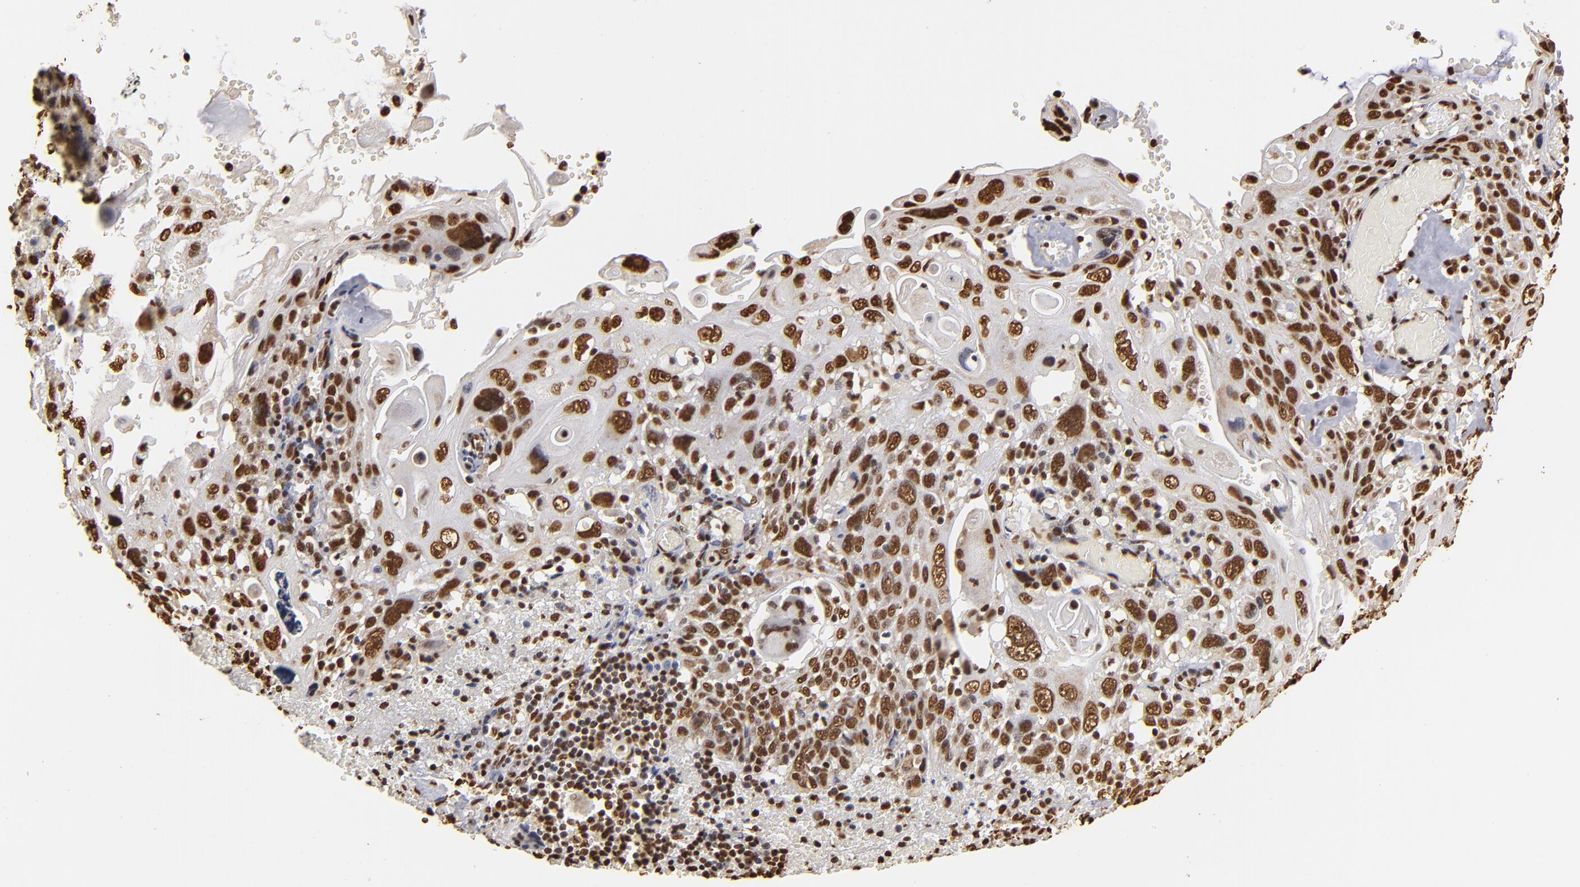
{"staining": {"intensity": "strong", "quantity": ">75%", "location": "nuclear"}, "tissue": "cervical cancer", "cell_type": "Tumor cells", "image_type": "cancer", "snomed": [{"axis": "morphology", "description": "Squamous cell carcinoma, NOS"}, {"axis": "topography", "description": "Cervix"}], "caption": "About >75% of tumor cells in human cervical squamous cell carcinoma exhibit strong nuclear protein positivity as visualized by brown immunohistochemical staining.", "gene": "ILF3", "patient": {"sex": "female", "age": 54}}